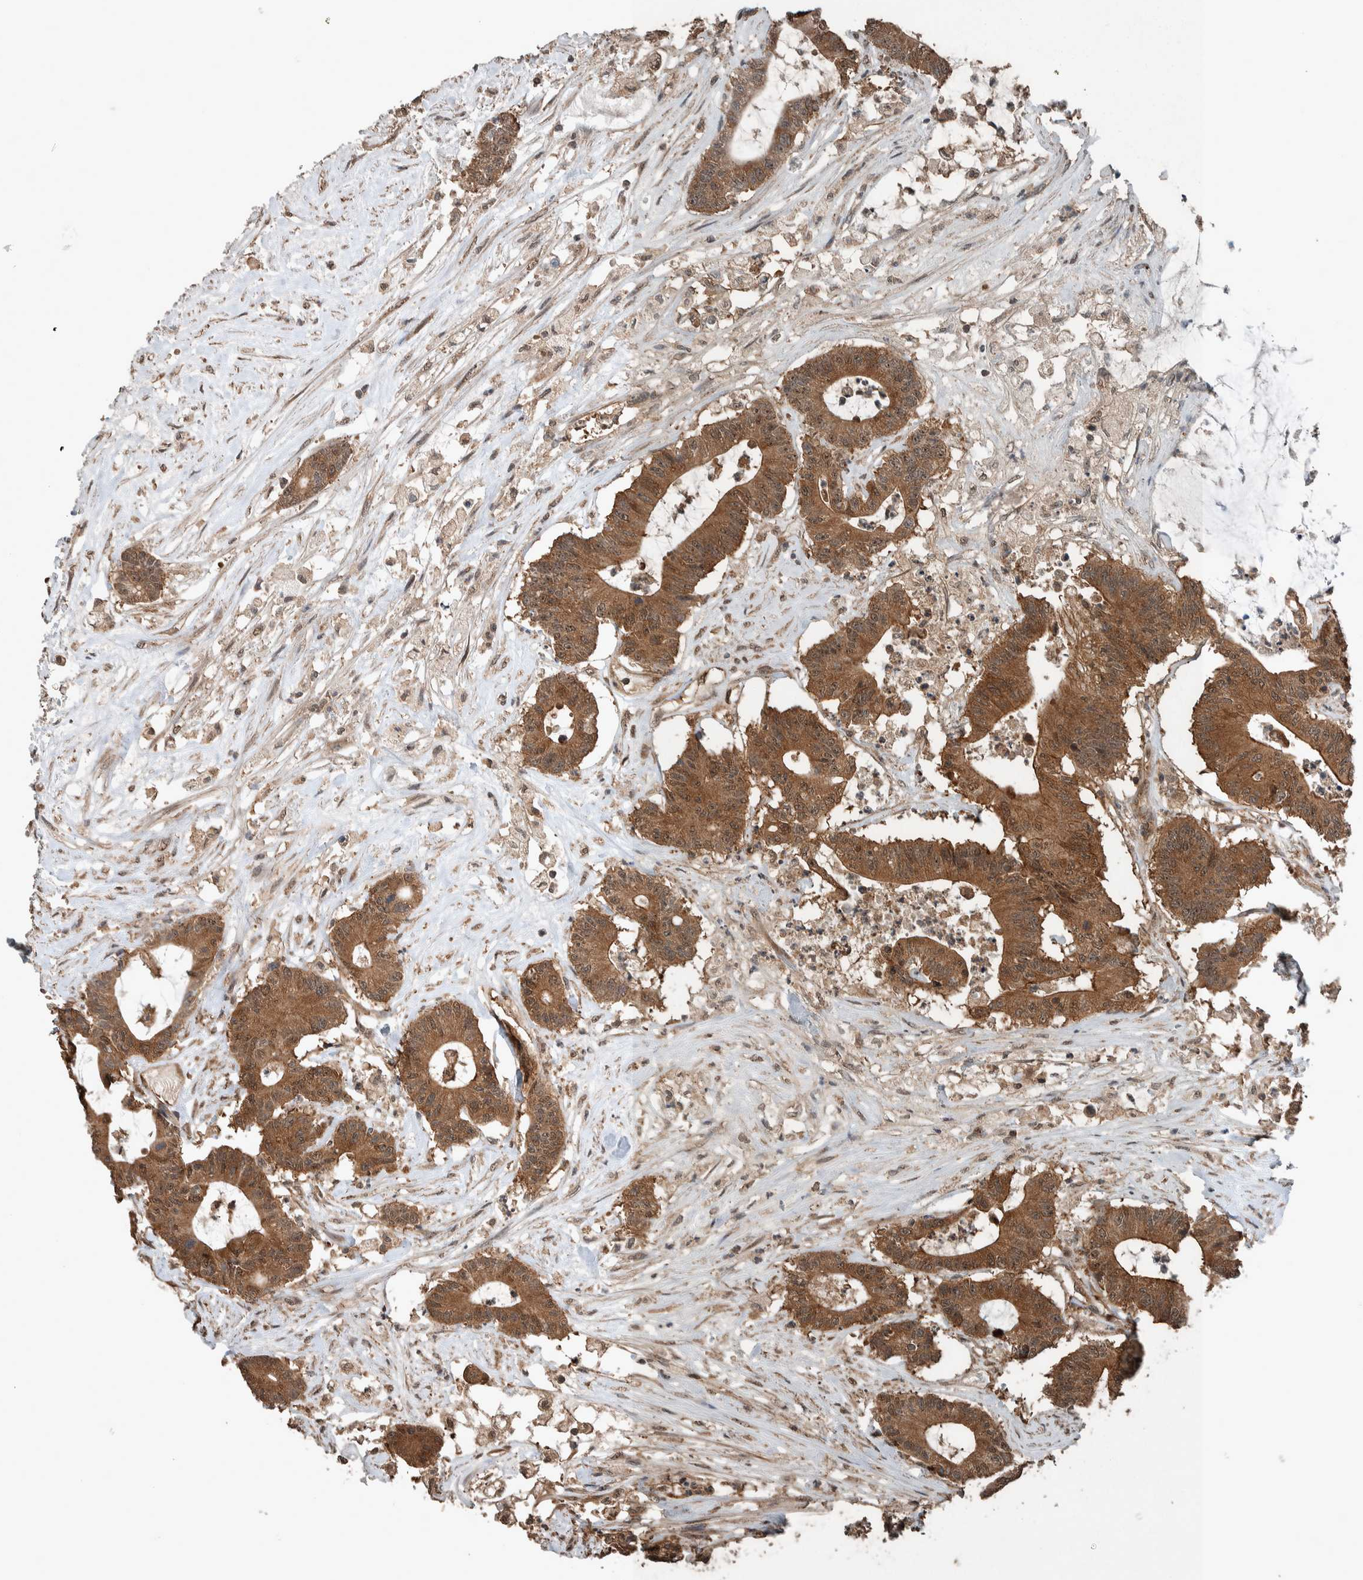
{"staining": {"intensity": "moderate", "quantity": ">75%", "location": "cytoplasmic/membranous"}, "tissue": "colorectal cancer", "cell_type": "Tumor cells", "image_type": "cancer", "snomed": [{"axis": "morphology", "description": "Adenocarcinoma, NOS"}, {"axis": "topography", "description": "Colon"}], "caption": "Brown immunohistochemical staining in human adenocarcinoma (colorectal) displays moderate cytoplasmic/membranous staining in about >75% of tumor cells. (IHC, brightfield microscopy, high magnification).", "gene": "MYO1E", "patient": {"sex": "female", "age": 84}}